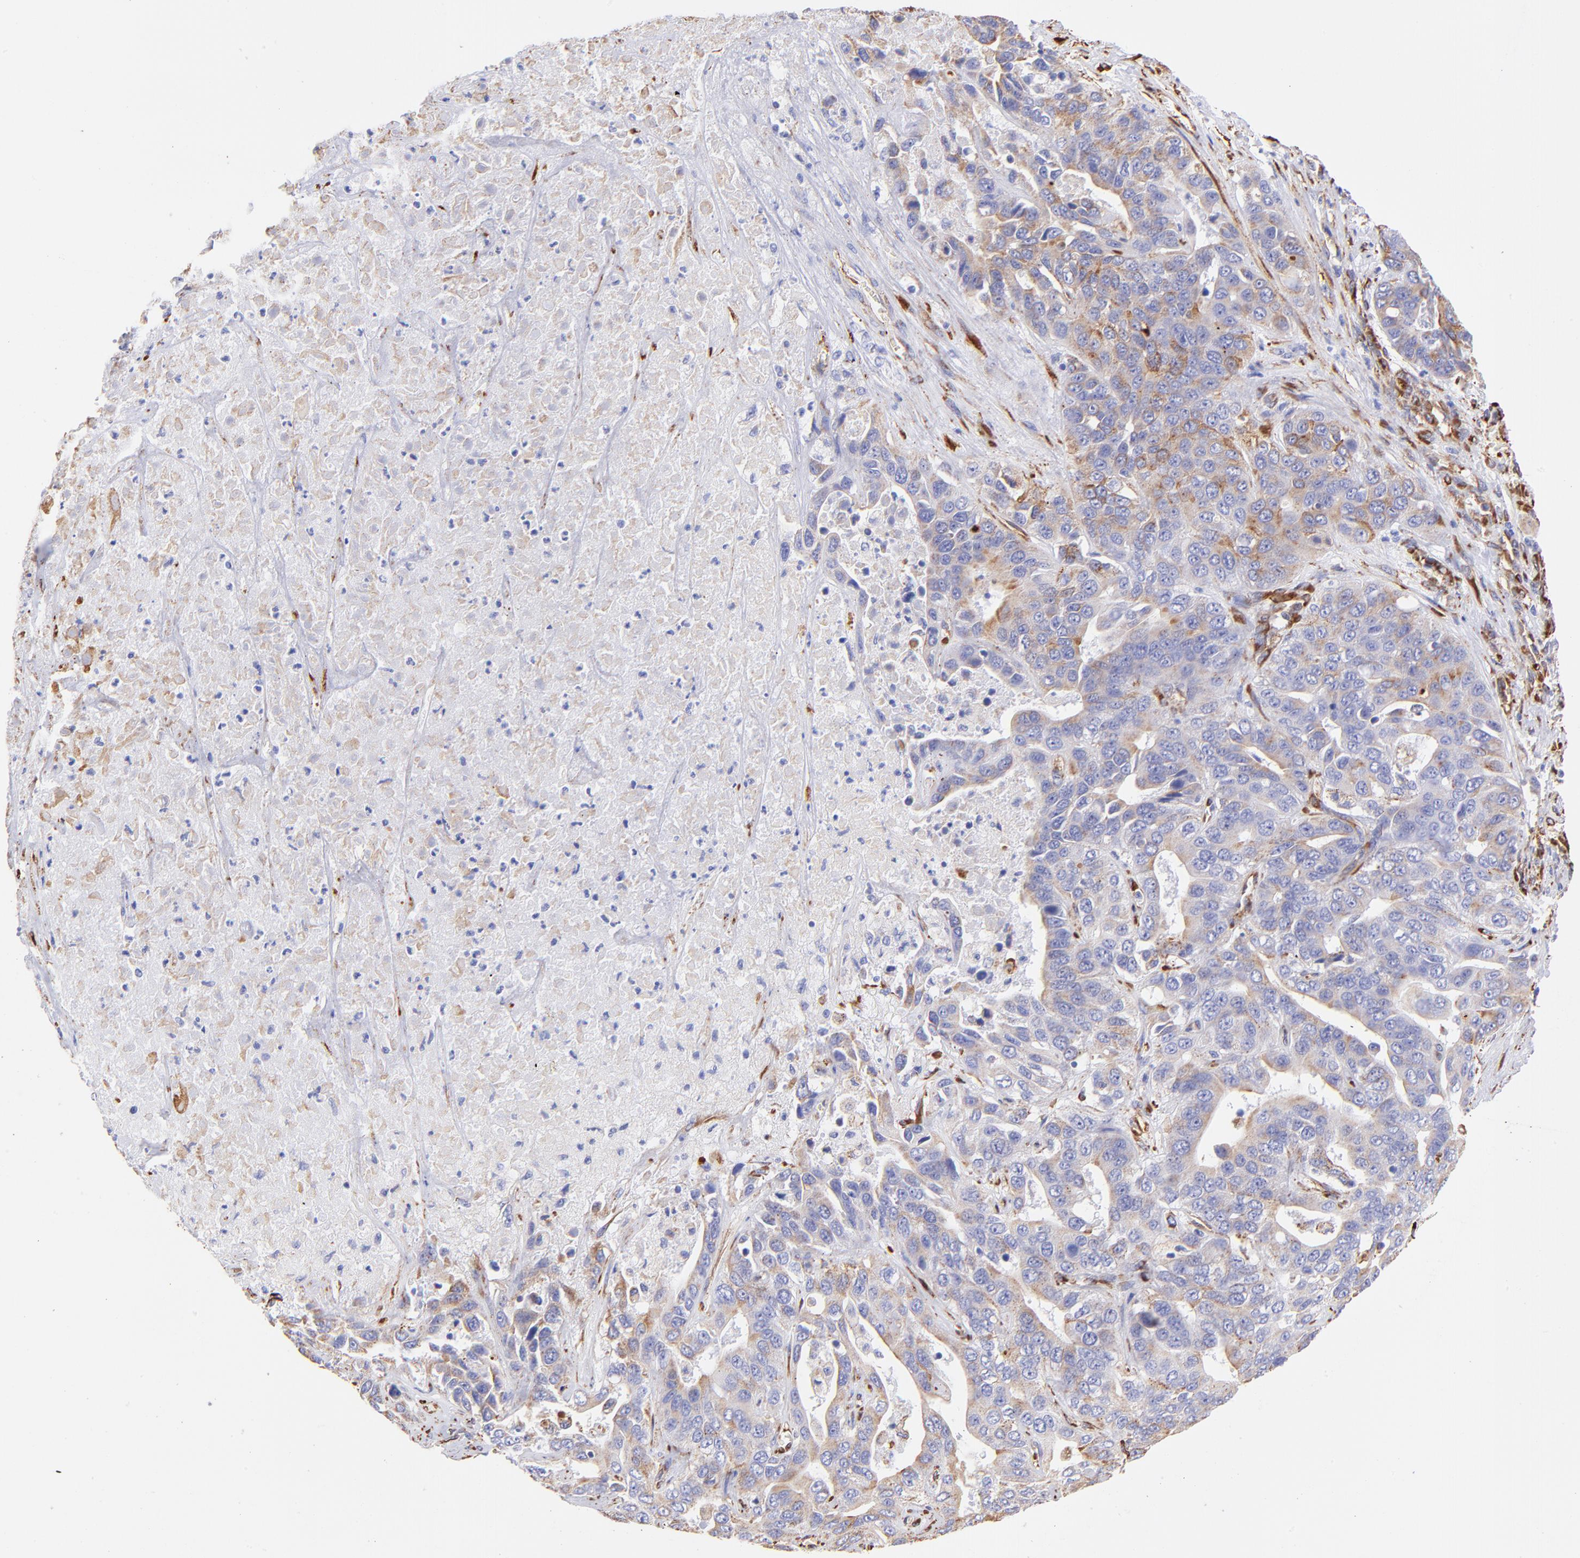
{"staining": {"intensity": "weak", "quantity": ">75%", "location": "cytoplasmic/membranous"}, "tissue": "liver cancer", "cell_type": "Tumor cells", "image_type": "cancer", "snomed": [{"axis": "morphology", "description": "Cholangiocarcinoma"}, {"axis": "topography", "description": "Liver"}], "caption": "Weak cytoplasmic/membranous expression for a protein is present in approximately >75% of tumor cells of liver cholangiocarcinoma using immunohistochemistry (IHC).", "gene": "SPARC", "patient": {"sex": "female", "age": 52}}